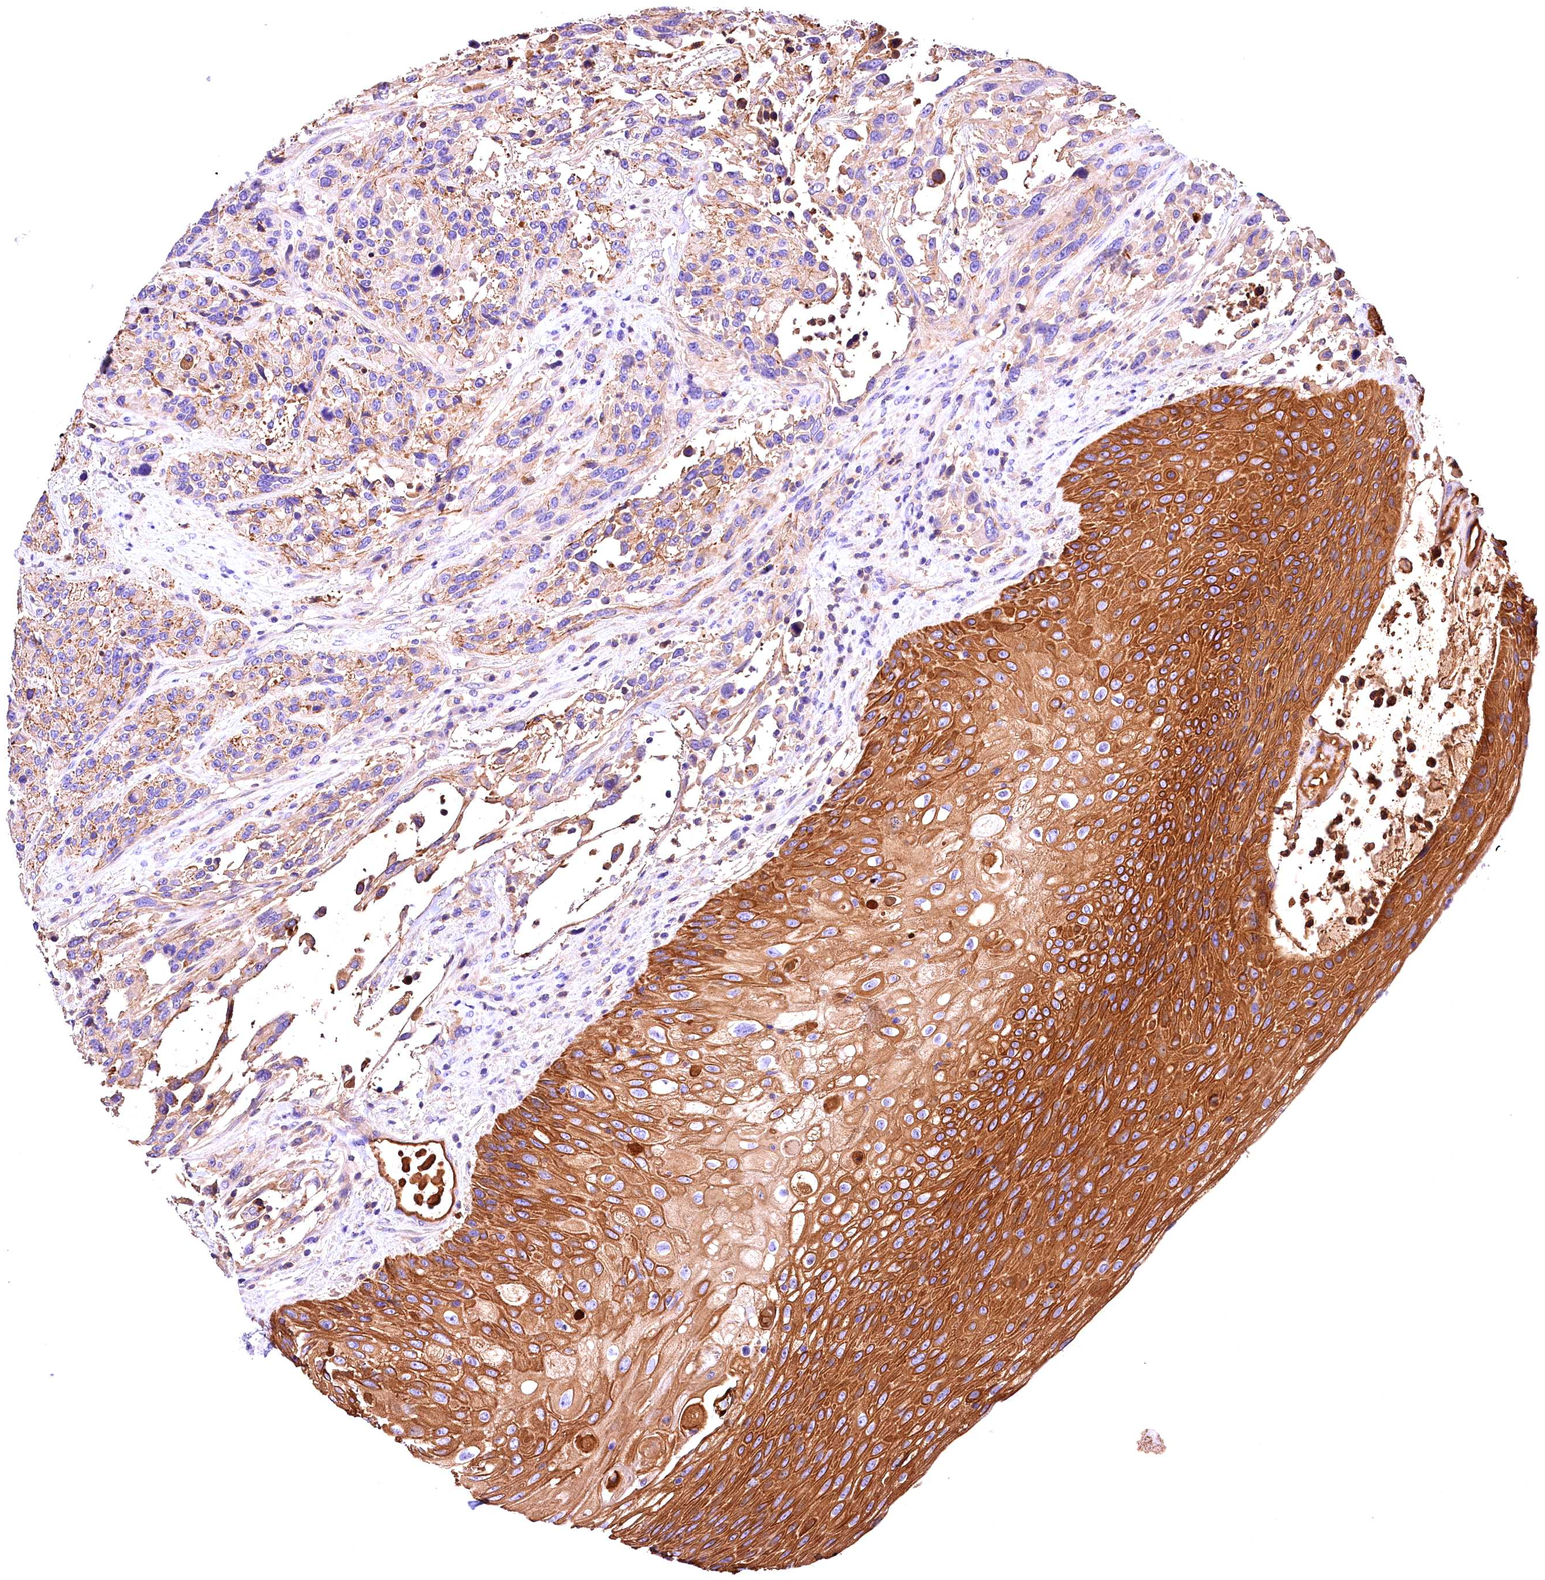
{"staining": {"intensity": "weak", "quantity": ">75%", "location": "cytoplasmic/membranous"}, "tissue": "urothelial cancer", "cell_type": "Tumor cells", "image_type": "cancer", "snomed": [{"axis": "morphology", "description": "Urothelial carcinoma, High grade"}, {"axis": "topography", "description": "Urinary bladder"}], "caption": "Protein expression by IHC displays weak cytoplasmic/membranous expression in approximately >75% of tumor cells in urothelial carcinoma (high-grade).", "gene": "ARMC6", "patient": {"sex": "female", "age": 70}}